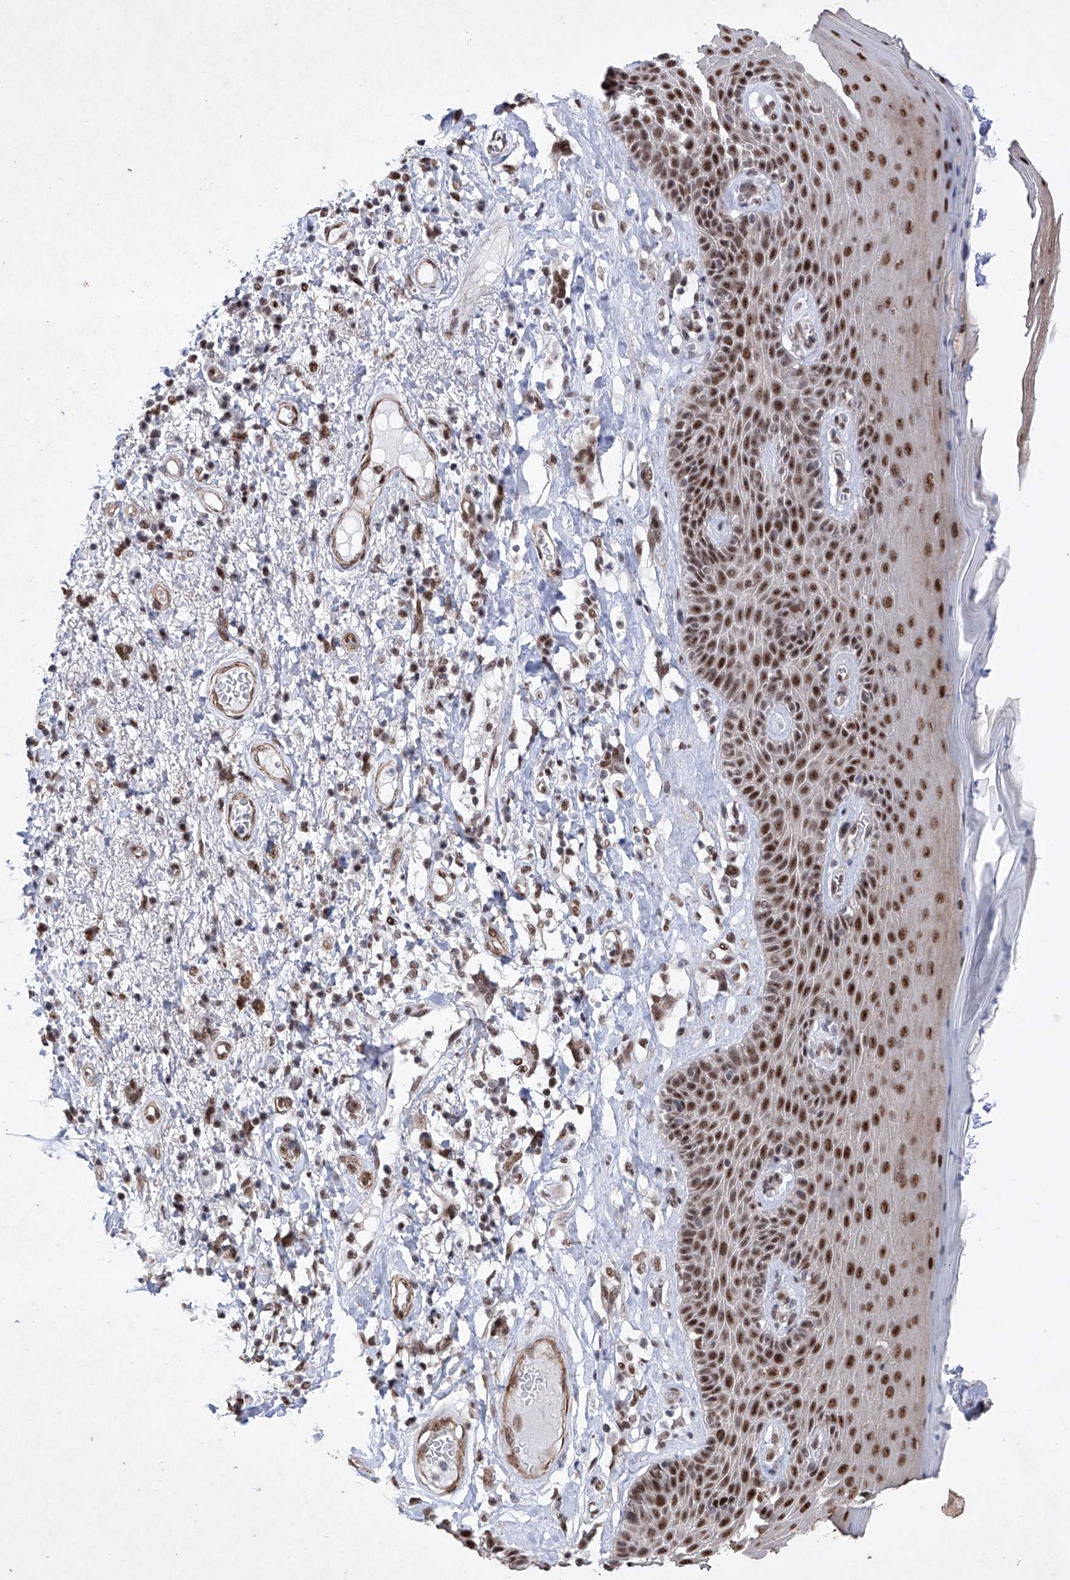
{"staining": {"intensity": "strong", "quantity": ">75%", "location": "nuclear"}, "tissue": "skin", "cell_type": "Epidermal cells", "image_type": "normal", "snomed": [{"axis": "morphology", "description": "Normal tissue, NOS"}, {"axis": "topography", "description": "Anal"}], "caption": "Strong nuclear protein expression is identified in about >75% of epidermal cells in skin. (Stains: DAB (3,3'-diaminobenzidine) in brown, nuclei in blue, Microscopy: brightfield microscopy at high magnification).", "gene": "NFATC4", "patient": {"sex": "male", "age": 69}}